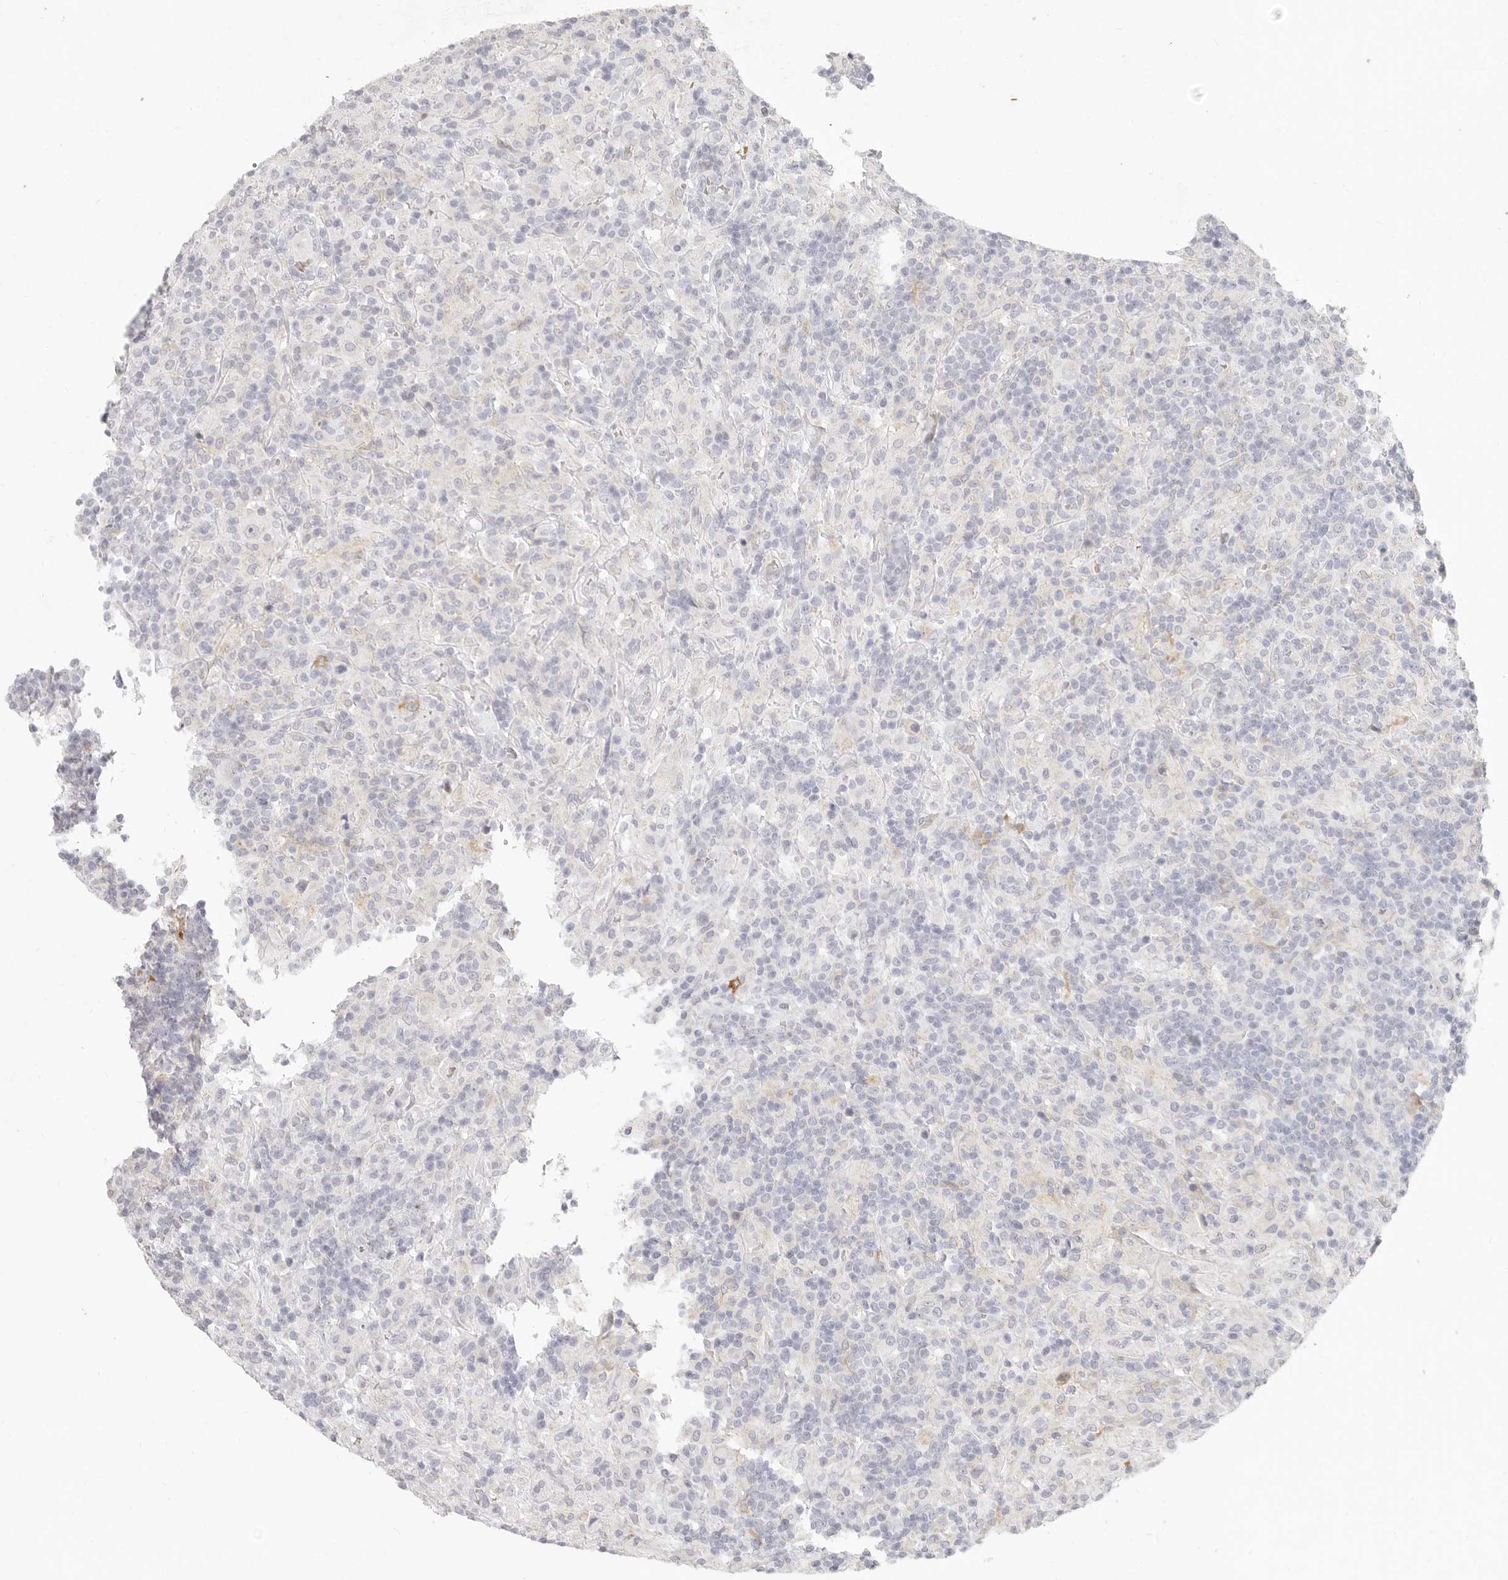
{"staining": {"intensity": "negative", "quantity": "none", "location": "none"}, "tissue": "lymphoma", "cell_type": "Tumor cells", "image_type": "cancer", "snomed": [{"axis": "morphology", "description": "Hodgkin's disease, NOS"}, {"axis": "topography", "description": "Lymph node"}], "caption": "Immunohistochemistry micrograph of neoplastic tissue: human Hodgkin's disease stained with DAB (3,3'-diaminobenzidine) demonstrates no significant protein positivity in tumor cells.", "gene": "NIBAN1", "patient": {"sex": "male", "age": 70}}